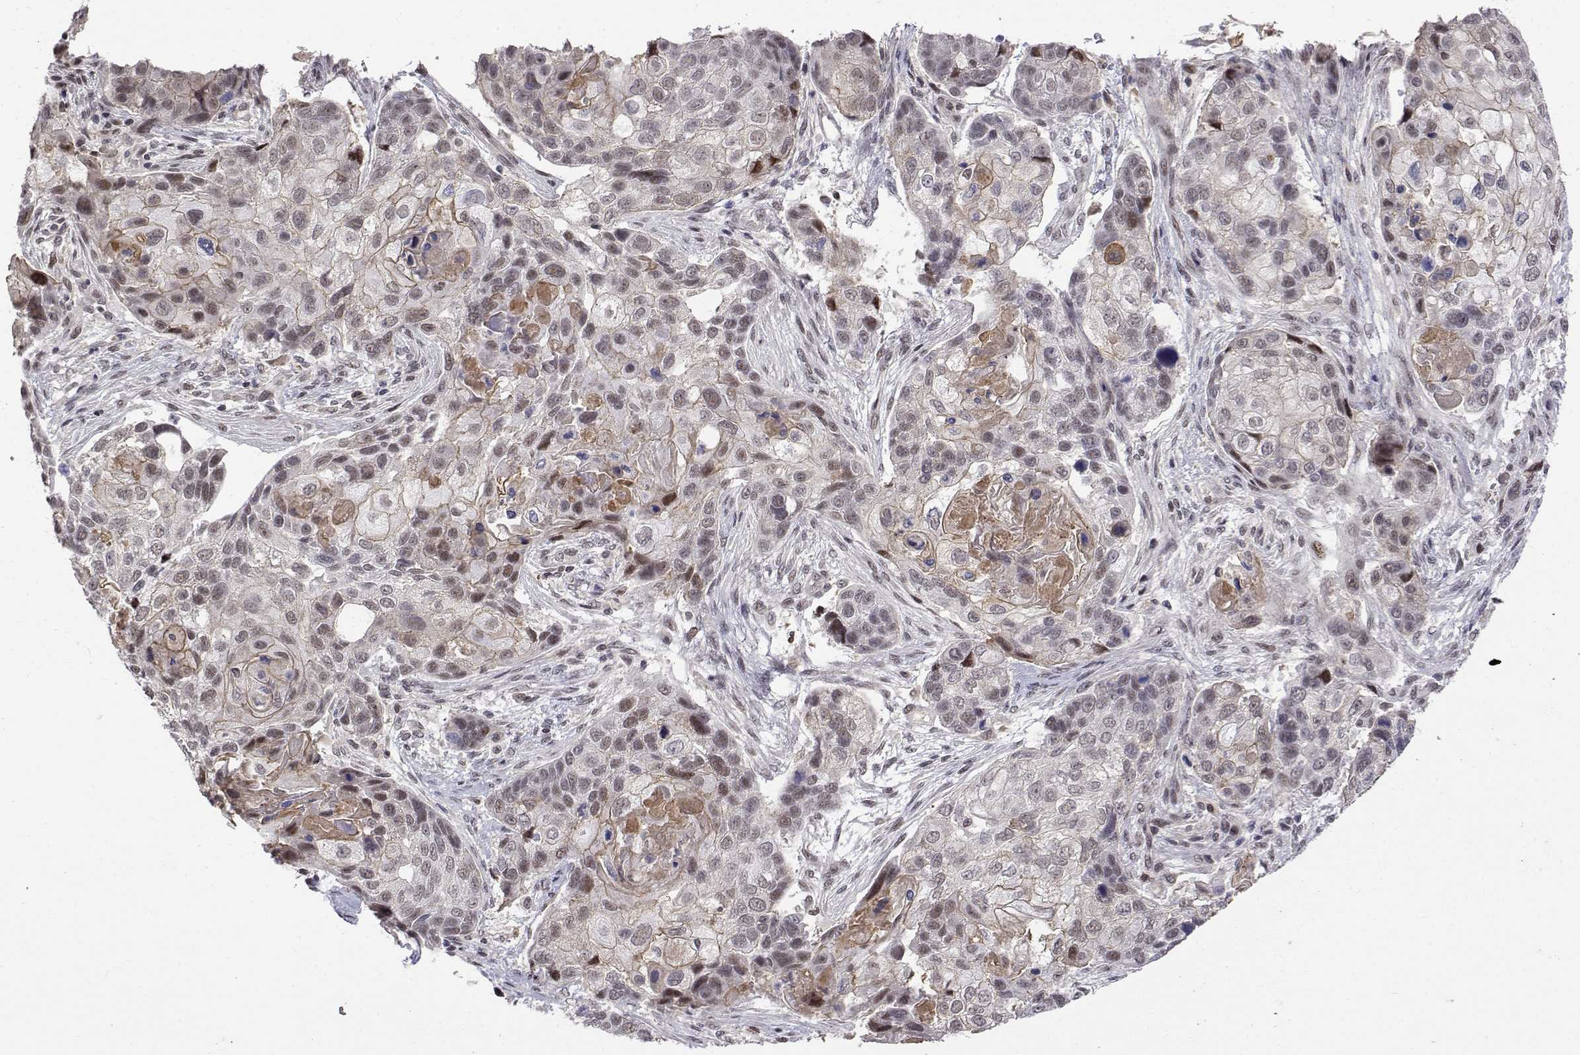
{"staining": {"intensity": "weak", "quantity": "25%-75%", "location": "nuclear"}, "tissue": "lung cancer", "cell_type": "Tumor cells", "image_type": "cancer", "snomed": [{"axis": "morphology", "description": "Squamous cell carcinoma, NOS"}, {"axis": "topography", "description": "Lung"}], "caption": "Lung cancer (squamous cell carcinoma) stained with immunohistochemistry demonstrates weak nuclear expression in about 25%-75% of tumor cells.", "gene": "ITGA7", "patient": {"sex": "male", "age": 69}}